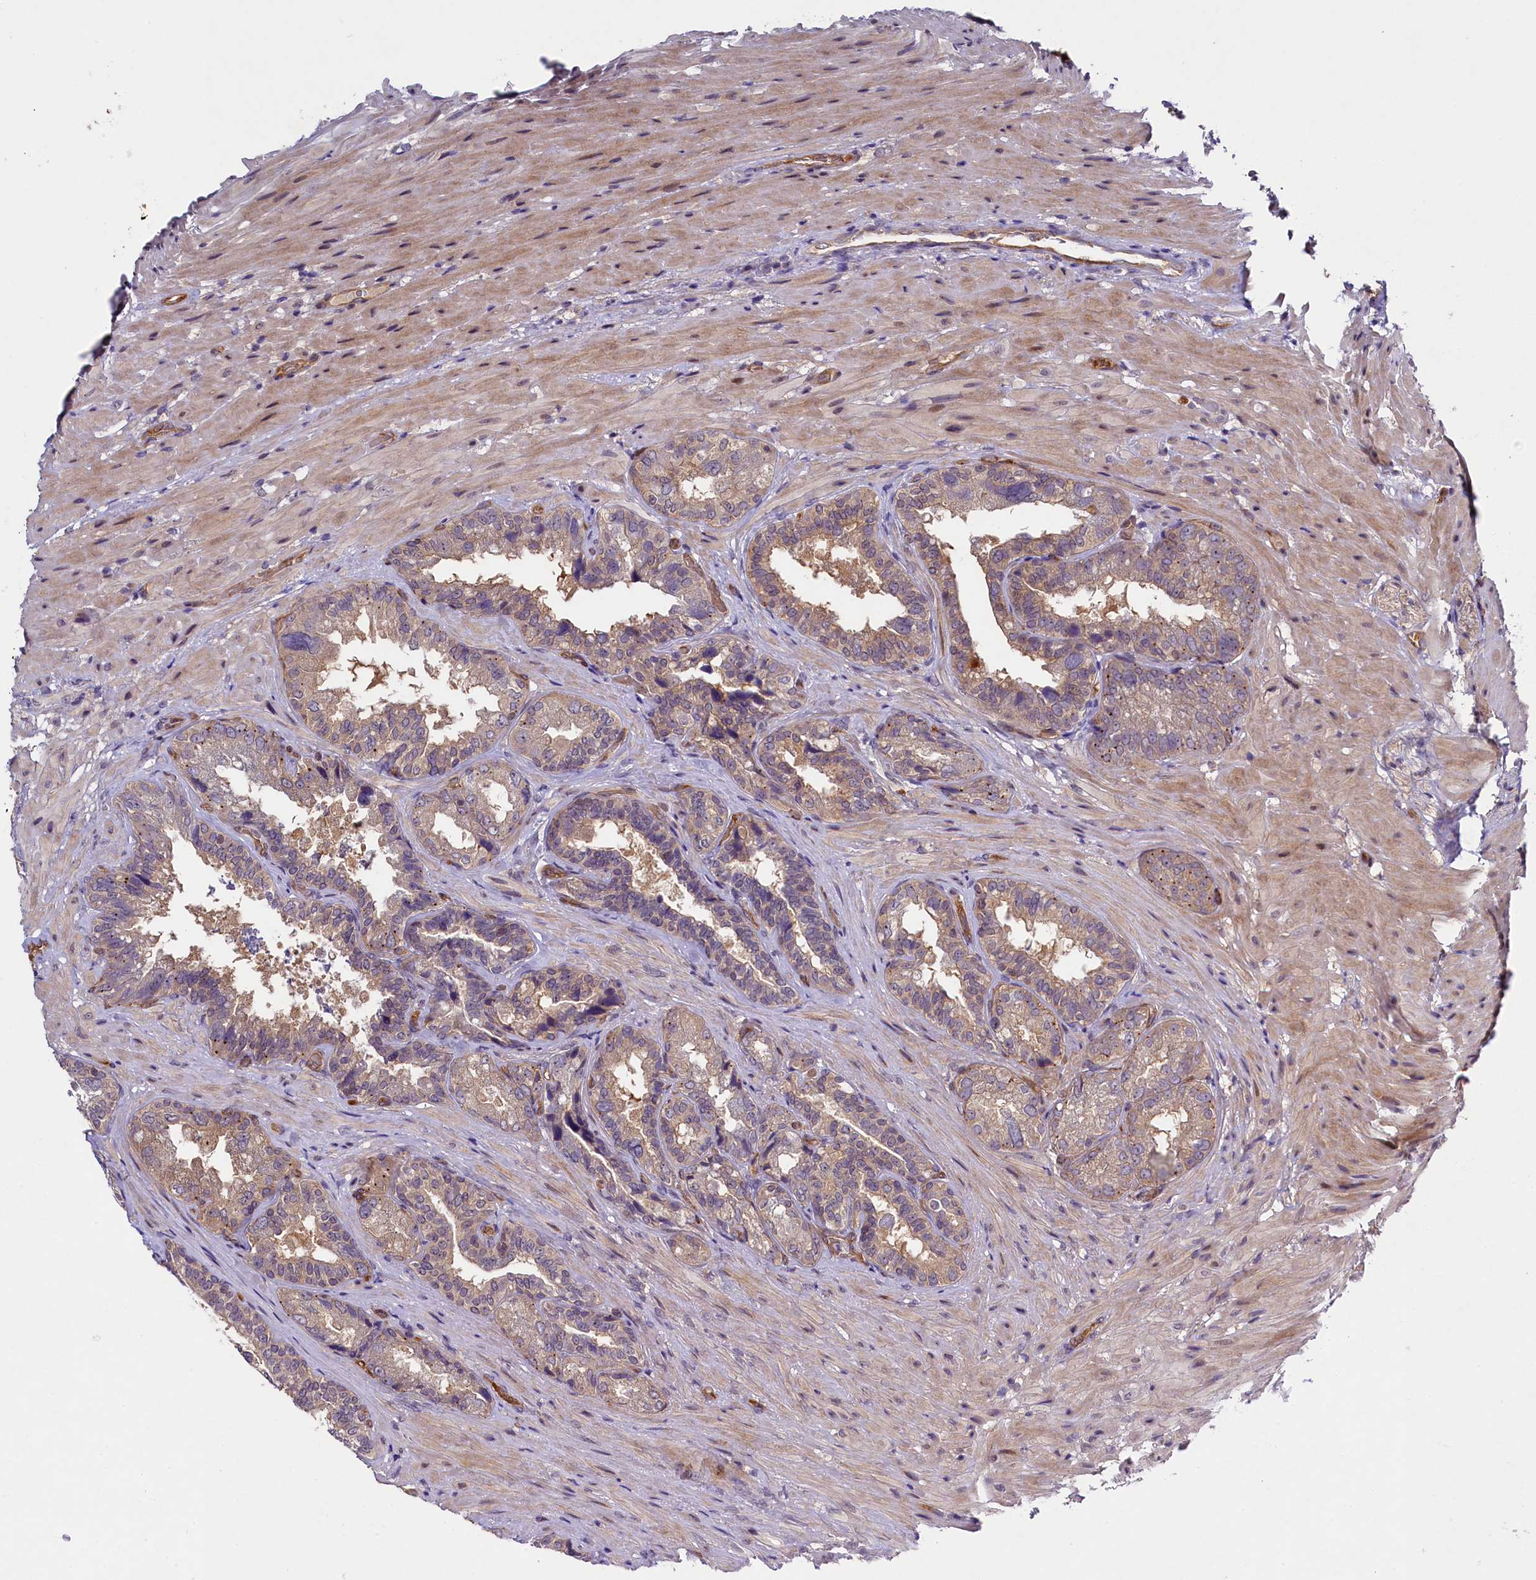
{"staining": {"intensity": "moderate", "quantity": ">75%", "location": "cytoplasmic/membranous"}, "tissue": "seminal vesicle", "cell_type": "Glandular cells", "image_type": "normal", "snomed": [{"axis": "morphology", "description": "Normal tissue, NOS"}, {"axis": "topography", "description": "Seminal veicle"}, {"axis": "topography", "description": "Peripheral nerve tissue"}], "caption": "Glandular cells reveal moderate cytoplasmic/membranous expression in about >75% of cells in unremarkable seminal vesicle. Nuclei are stained in blue.", "gene": "SNRK", "patient": {"sex": "male", "age": 63}}